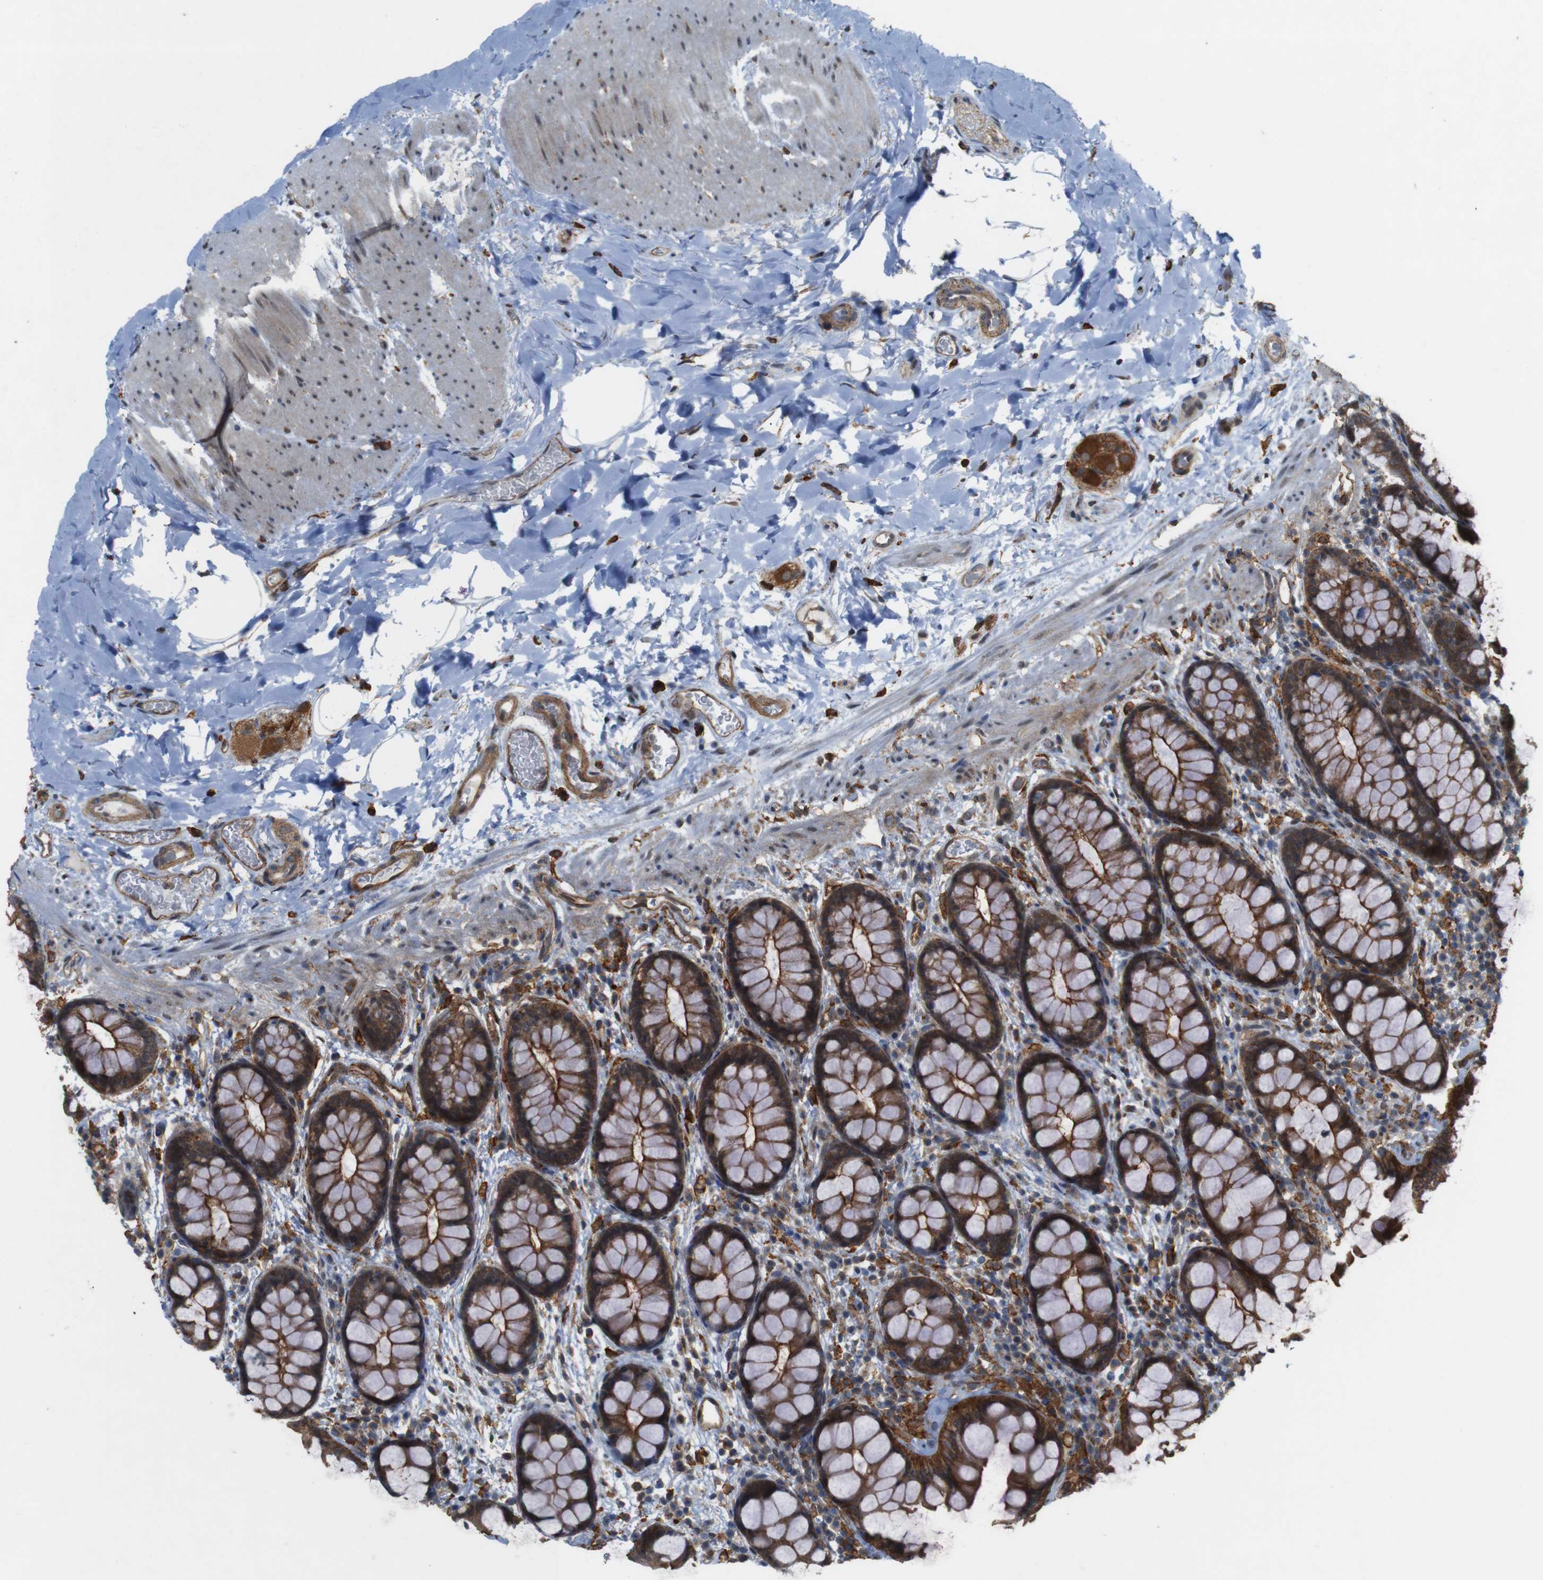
{"staining": {"intensity": "moderate", "quantity": ">75%", "location": "cytoplasmic/membranous"}, "tissue": "colon", "cell_type": "Endothelial cells", "image_type": "normal", "snomed": [{"axis": "morphology", "description": "Normal tissue, NOS"}, {"axis": "topography", "description": "Colon"}], "caption": "The image demonstrates immunohistochemical staining of normal colon. There is moderate cytoplasmic/membranous positivity is identified in about >75% of endothelial cells. The staining is performed using DAB brown chromogen to label protein expression. The nuclei are counter-stained blue using hematoxylin.", "gene": "PTGER4", "patient": {"sex": "female", "age": 80}}